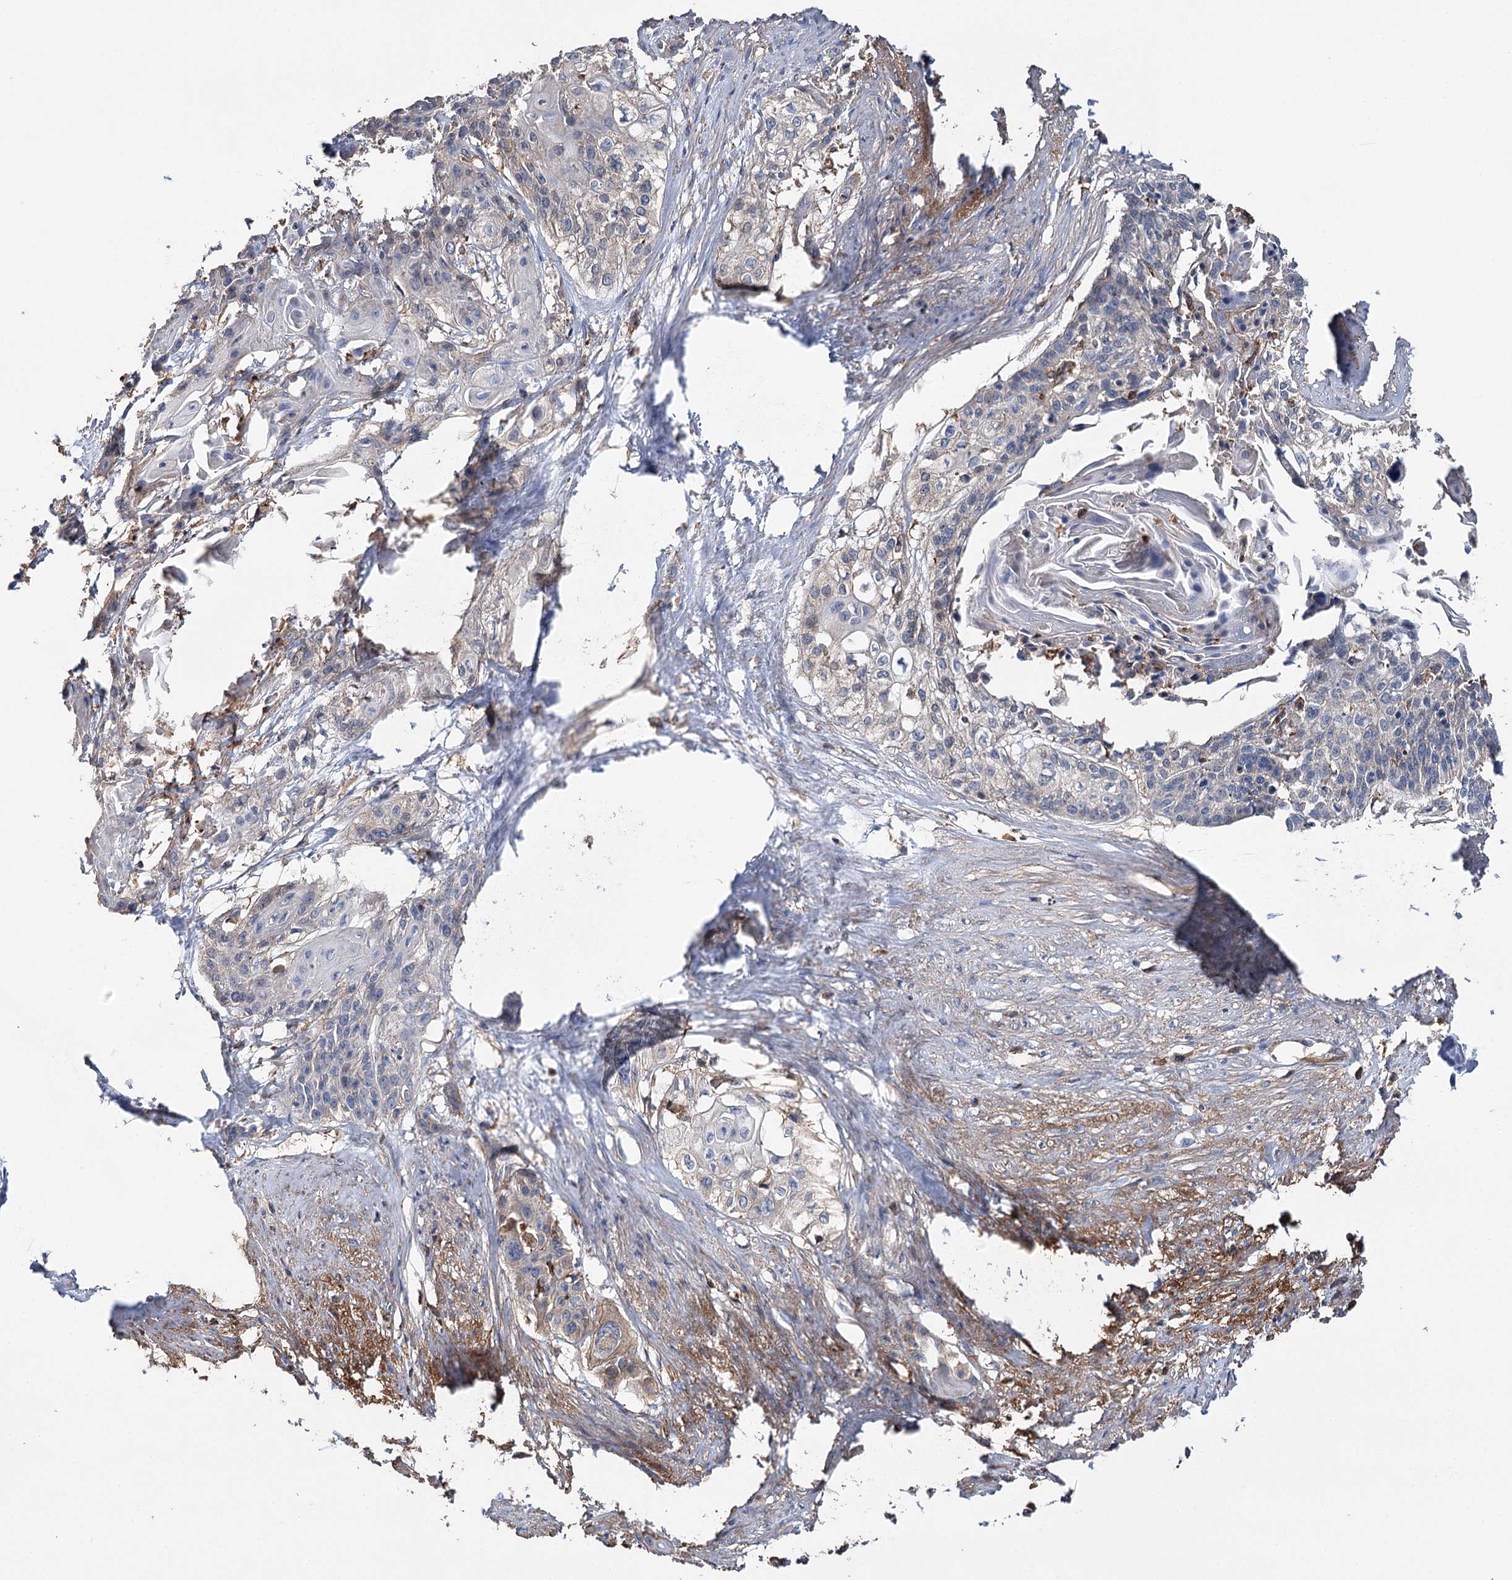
{"staining": {"intensity": "negative", "quantity": "none", "location": "none"}, "tissue": "cervical cancer", "cell_type": "Tumor cells", "image_type": "cancer", "snomed": [{"axis": "morphology", "description": "Squamous cell carcinoma, NOS"}, {"axis": "topography", "description": "Cervix"}], "caption": "Tumor cells are negative for protein expression in human cervical cancer. (Immunohistochemistry (ihc), brightfield microscopy, high magnification).", "gene": "EPYC", "patient": {"sex": "female", "age": 57}}